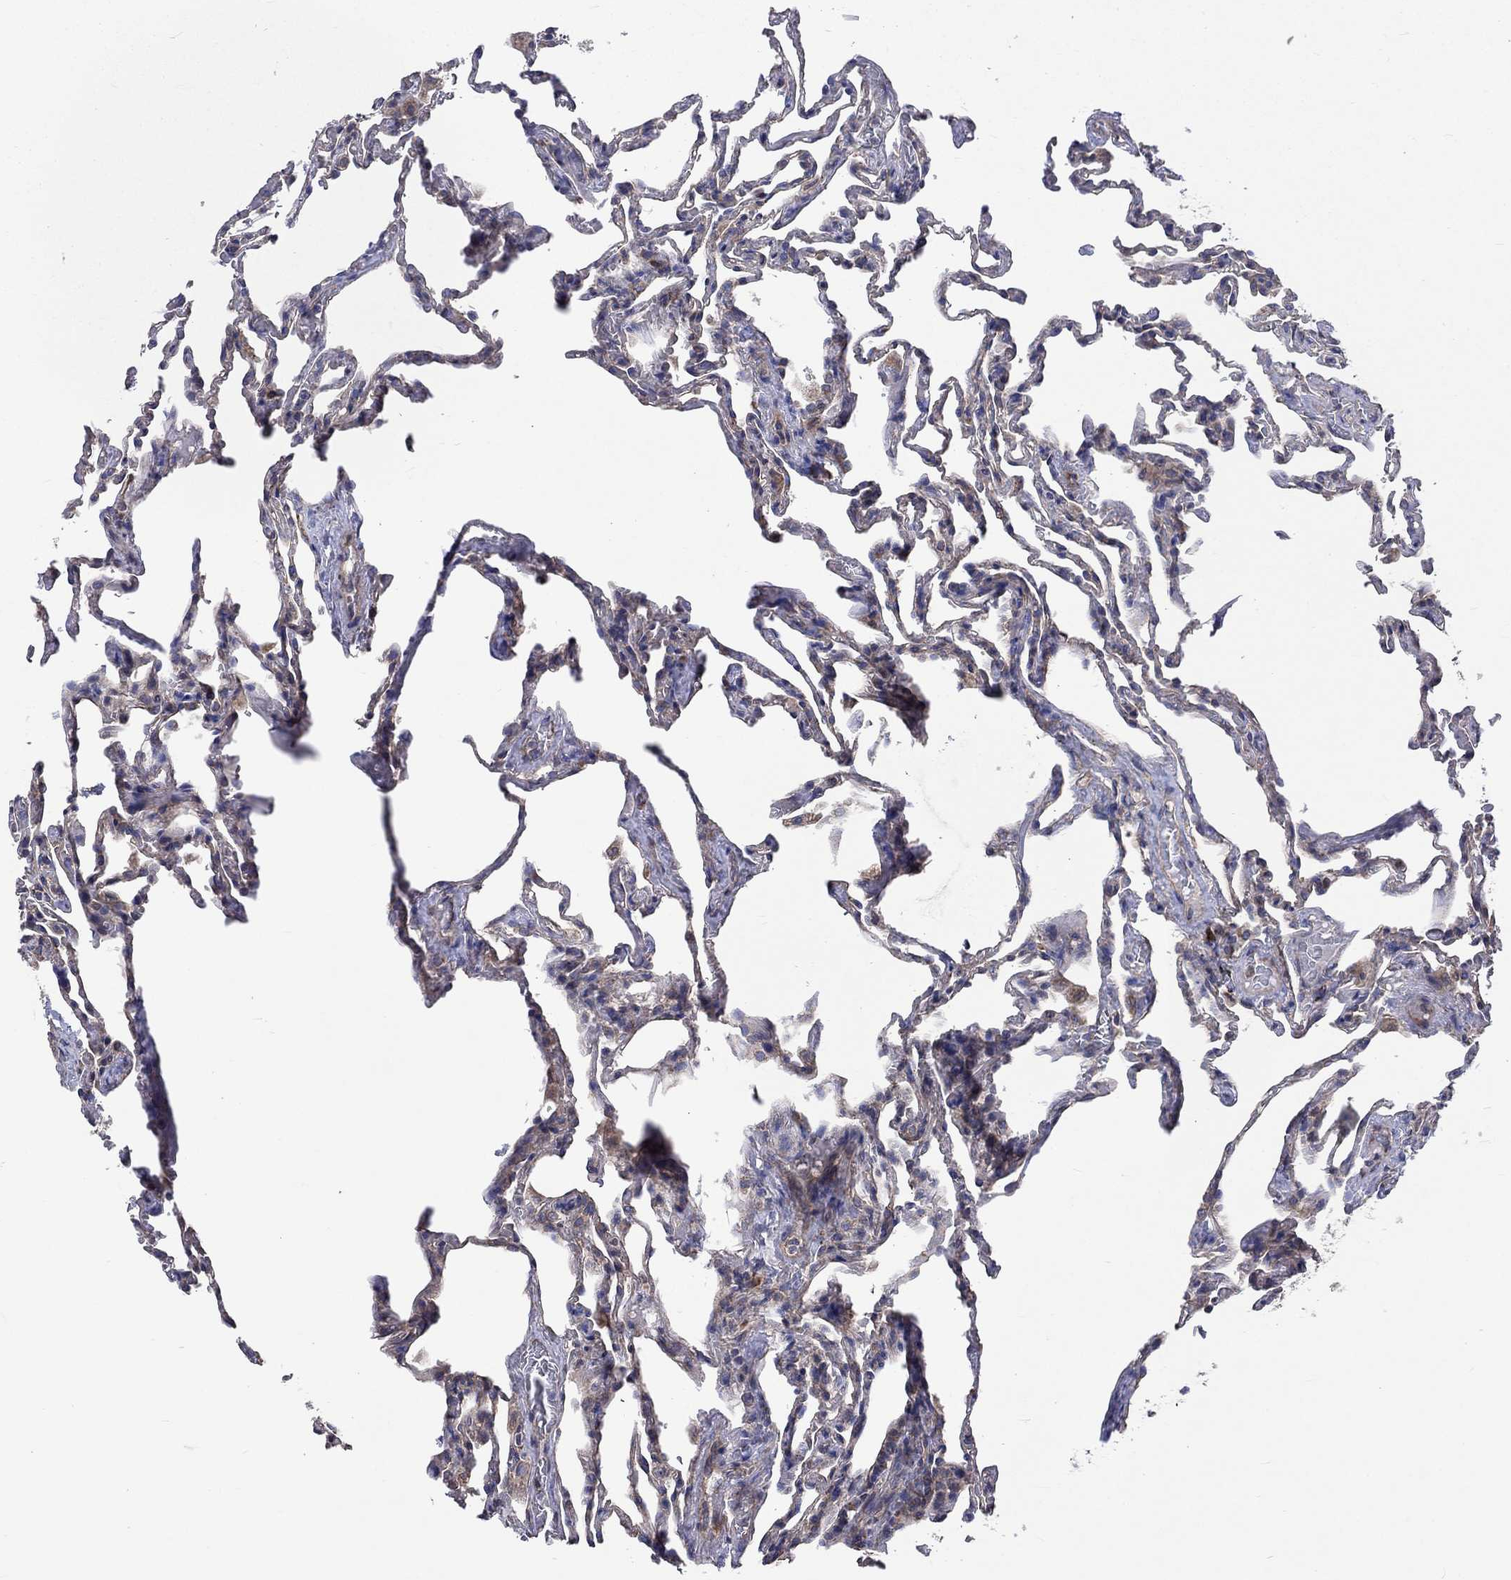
{"staining": {"intensity": "weak", "quantity": "25%-75%", "location": "cytoplasmic/membranous"}, "tissue": "lung", "cell_type": "Alveolar cells", "image_type": "normal", "snomed": [{"axis": "morphology", "description": "Normal tissue, NOS"}, {"axis": "topography", "description": "Lung"}], "caption": "About 25%-75% of alveolar cells in normal human lung display weak cytoplasmic/membranous protein staining as visualized by brown immunohistochemical staining.", "gene": "RPLP0", "patient": {"sex": "female", "age": 43}}